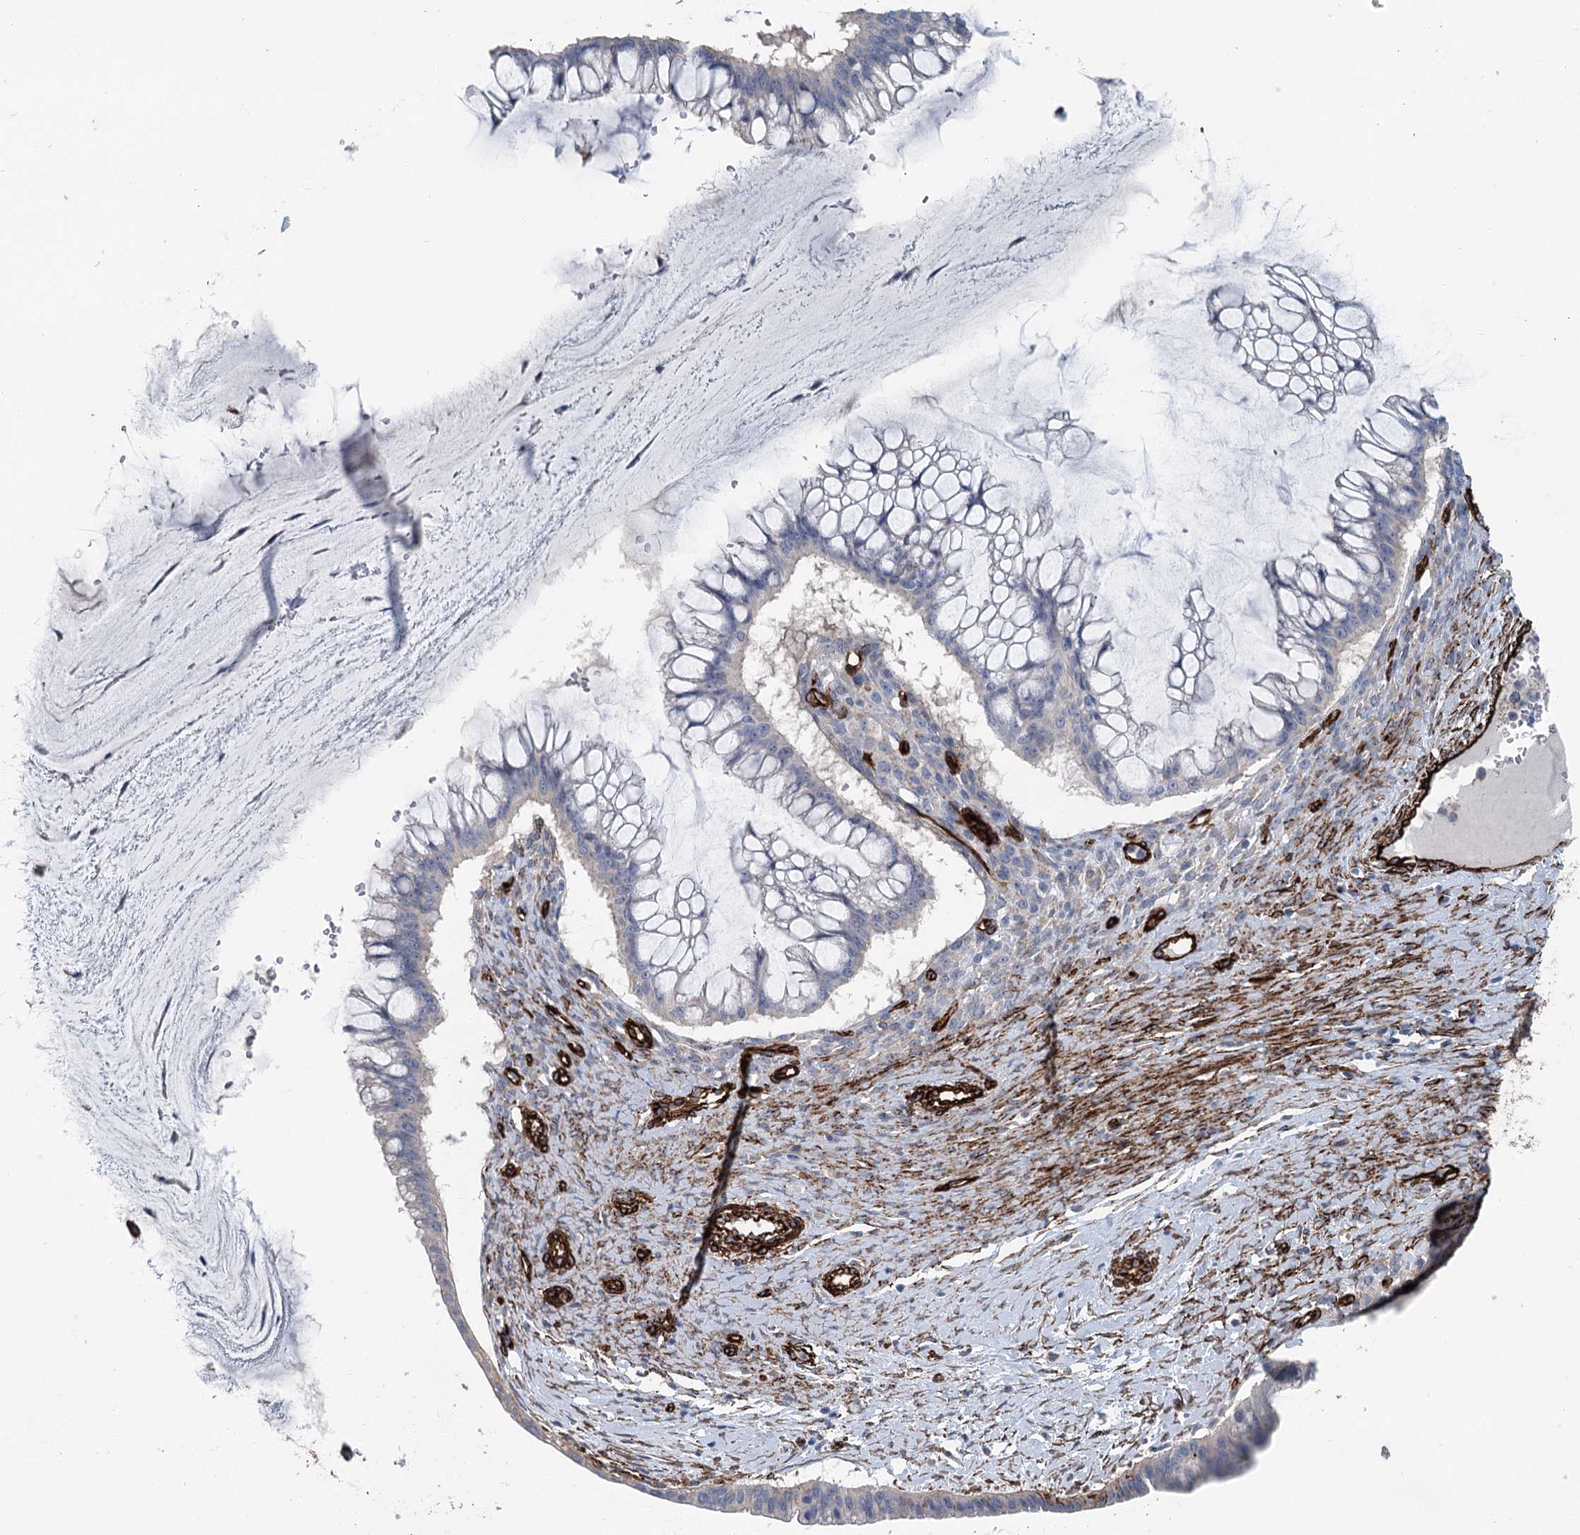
{"staining": {"intensity": "negative", "quantity": "none", "location": "none"}, "tissue": "ovarian cancer", "cell_type": "Tumor cells", "image_type": "cancer", "snomed": [{"axis": "morphology", "description": "Cystadenocarcinoma, mucinous, NOS"}, {"axis": "topography", "description": "Ovary"}], "caption": "DAB immunohistochemical staining of human ovarian mucinous cystadenocarcinoma shows no significant expression in tumor cells.", "gene": "IQSEC1", "patient": {"sex": "female", "age": 73}}